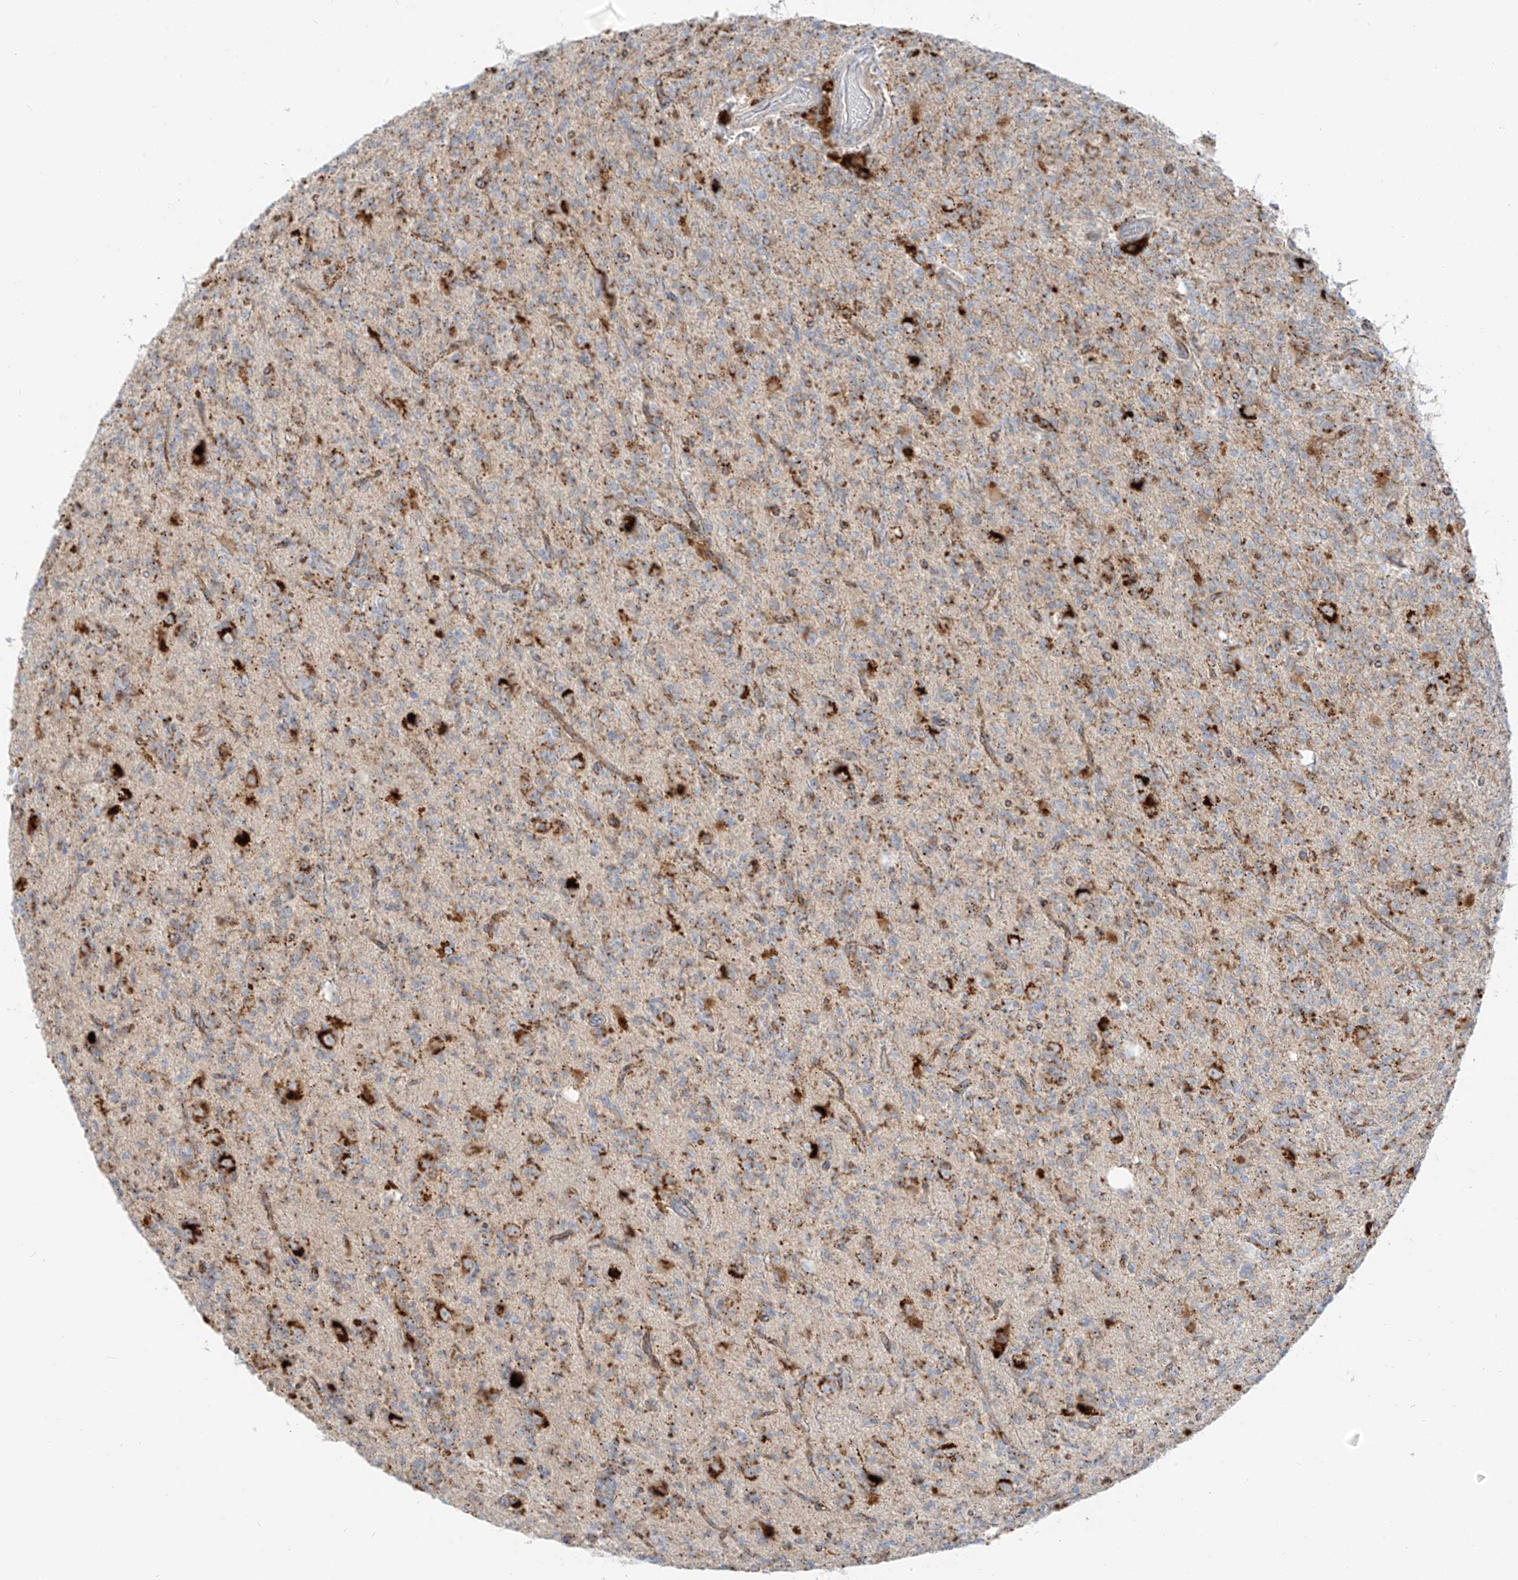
{"staining": {"intensity": "strong", "quantity": "<25%", "location": "cytoplasmic/membranous"}, "tissue": "glioma", "cell_type": "Tumor cells", "image_type": "cancer", "snomed": [{"axis": "morphology", "description": "Glioma, malignant, High grade"}, {"axis": "topography", "description": "Brain"}], "caption": "Protein staining displays strong cytoplasmic/membranous positivity in about <25% of tumor cells in malignant glioma (high-grade).", "gene": "SLC35F6", "patient": {"sex": "female", "age": 62}}